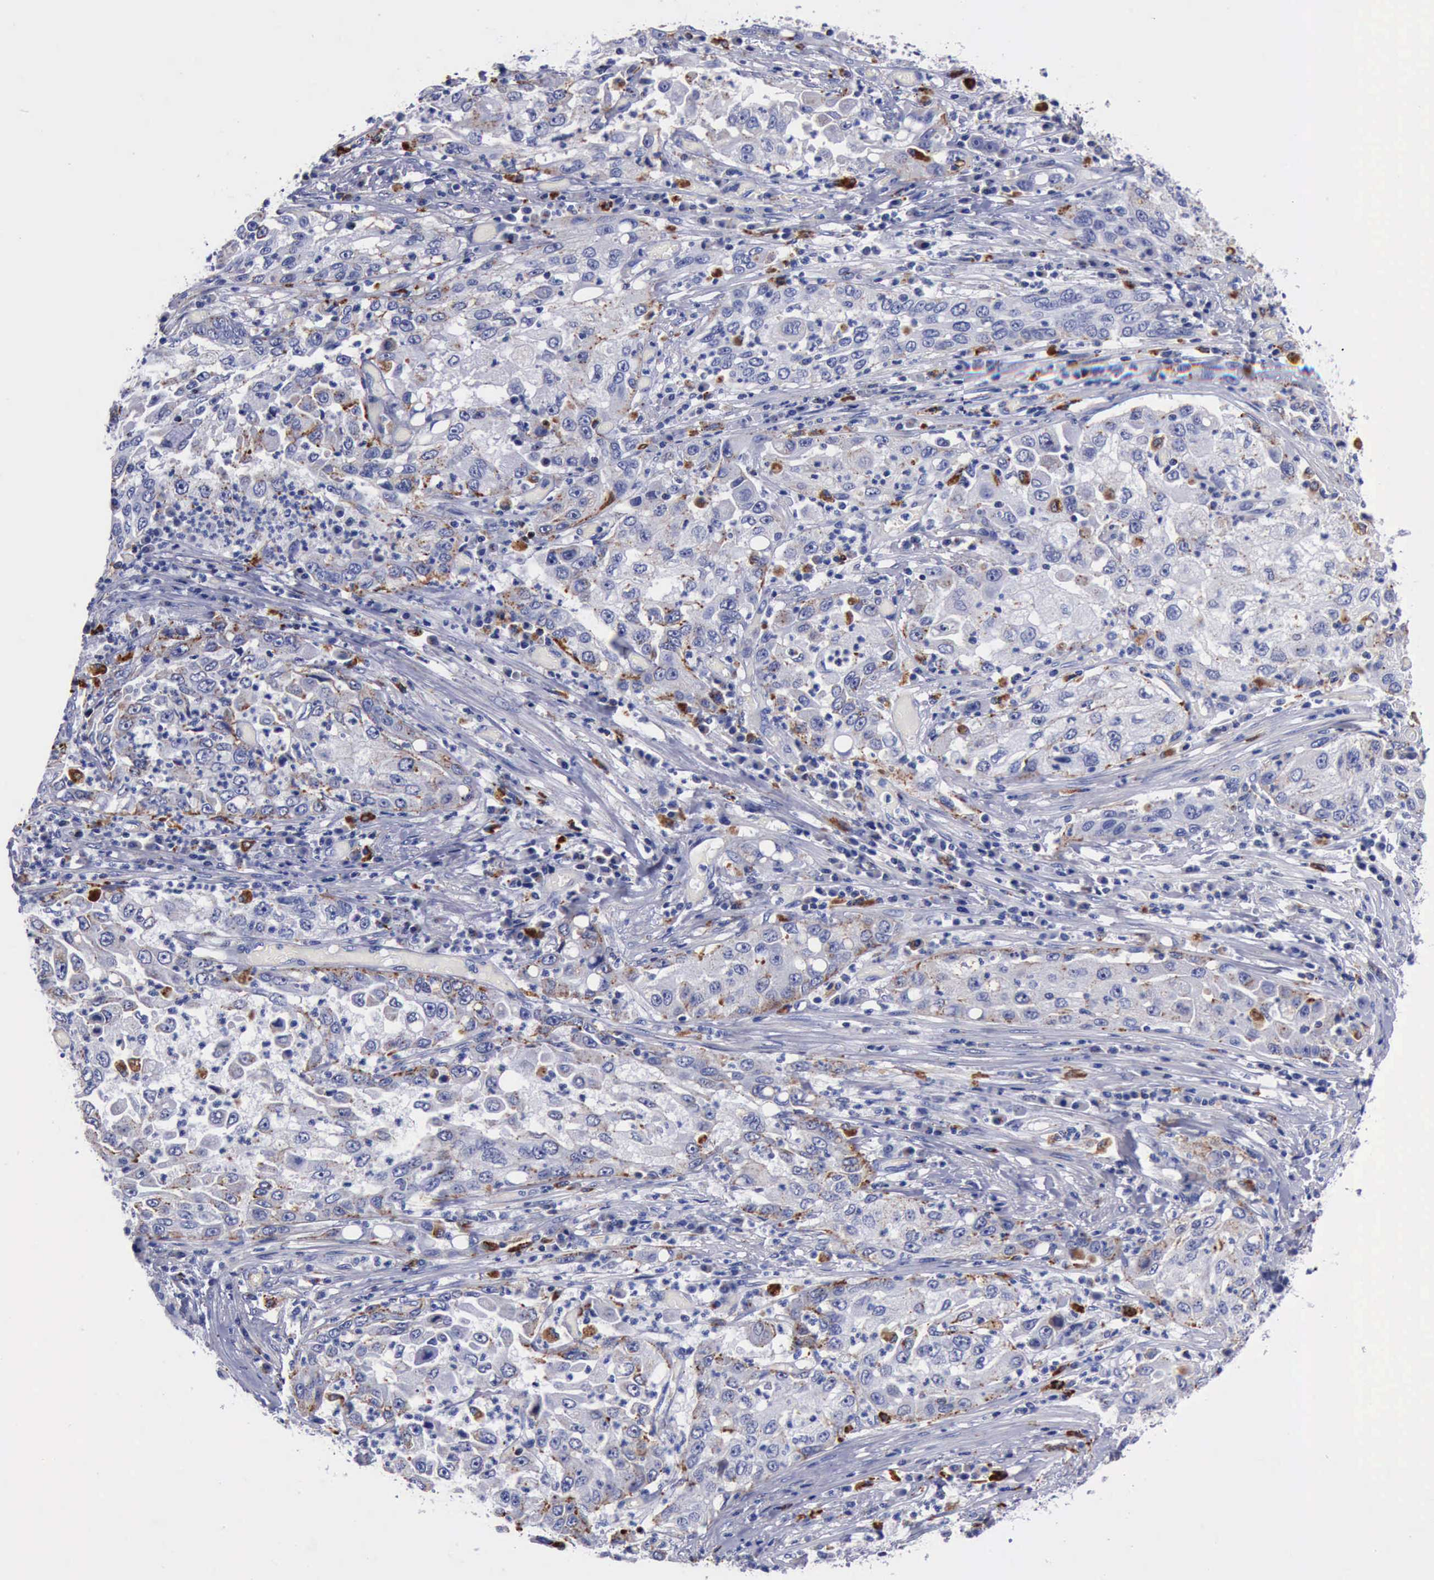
{"staining": {"intensity": "weak", "quantity": "<25%", "location": "cytoplasmic/membranous,nuclear"}, "tissue": "cervical cancer", "cell_type": "Tumor cells", "image_type": "cancer", "snomed": [{"axis": "morphology", "description": "Squamous cell carcinoma, NOS"}, {"axis": "topography", "description": "Cervix"}], "caption": "Micrograph shows no significant protein staining in tumor cells of cervical cancer. (DAB immunohistochemistry, high magnification).", "gene": "CTSD", "patient": {"sex": "female", "age": 36}}